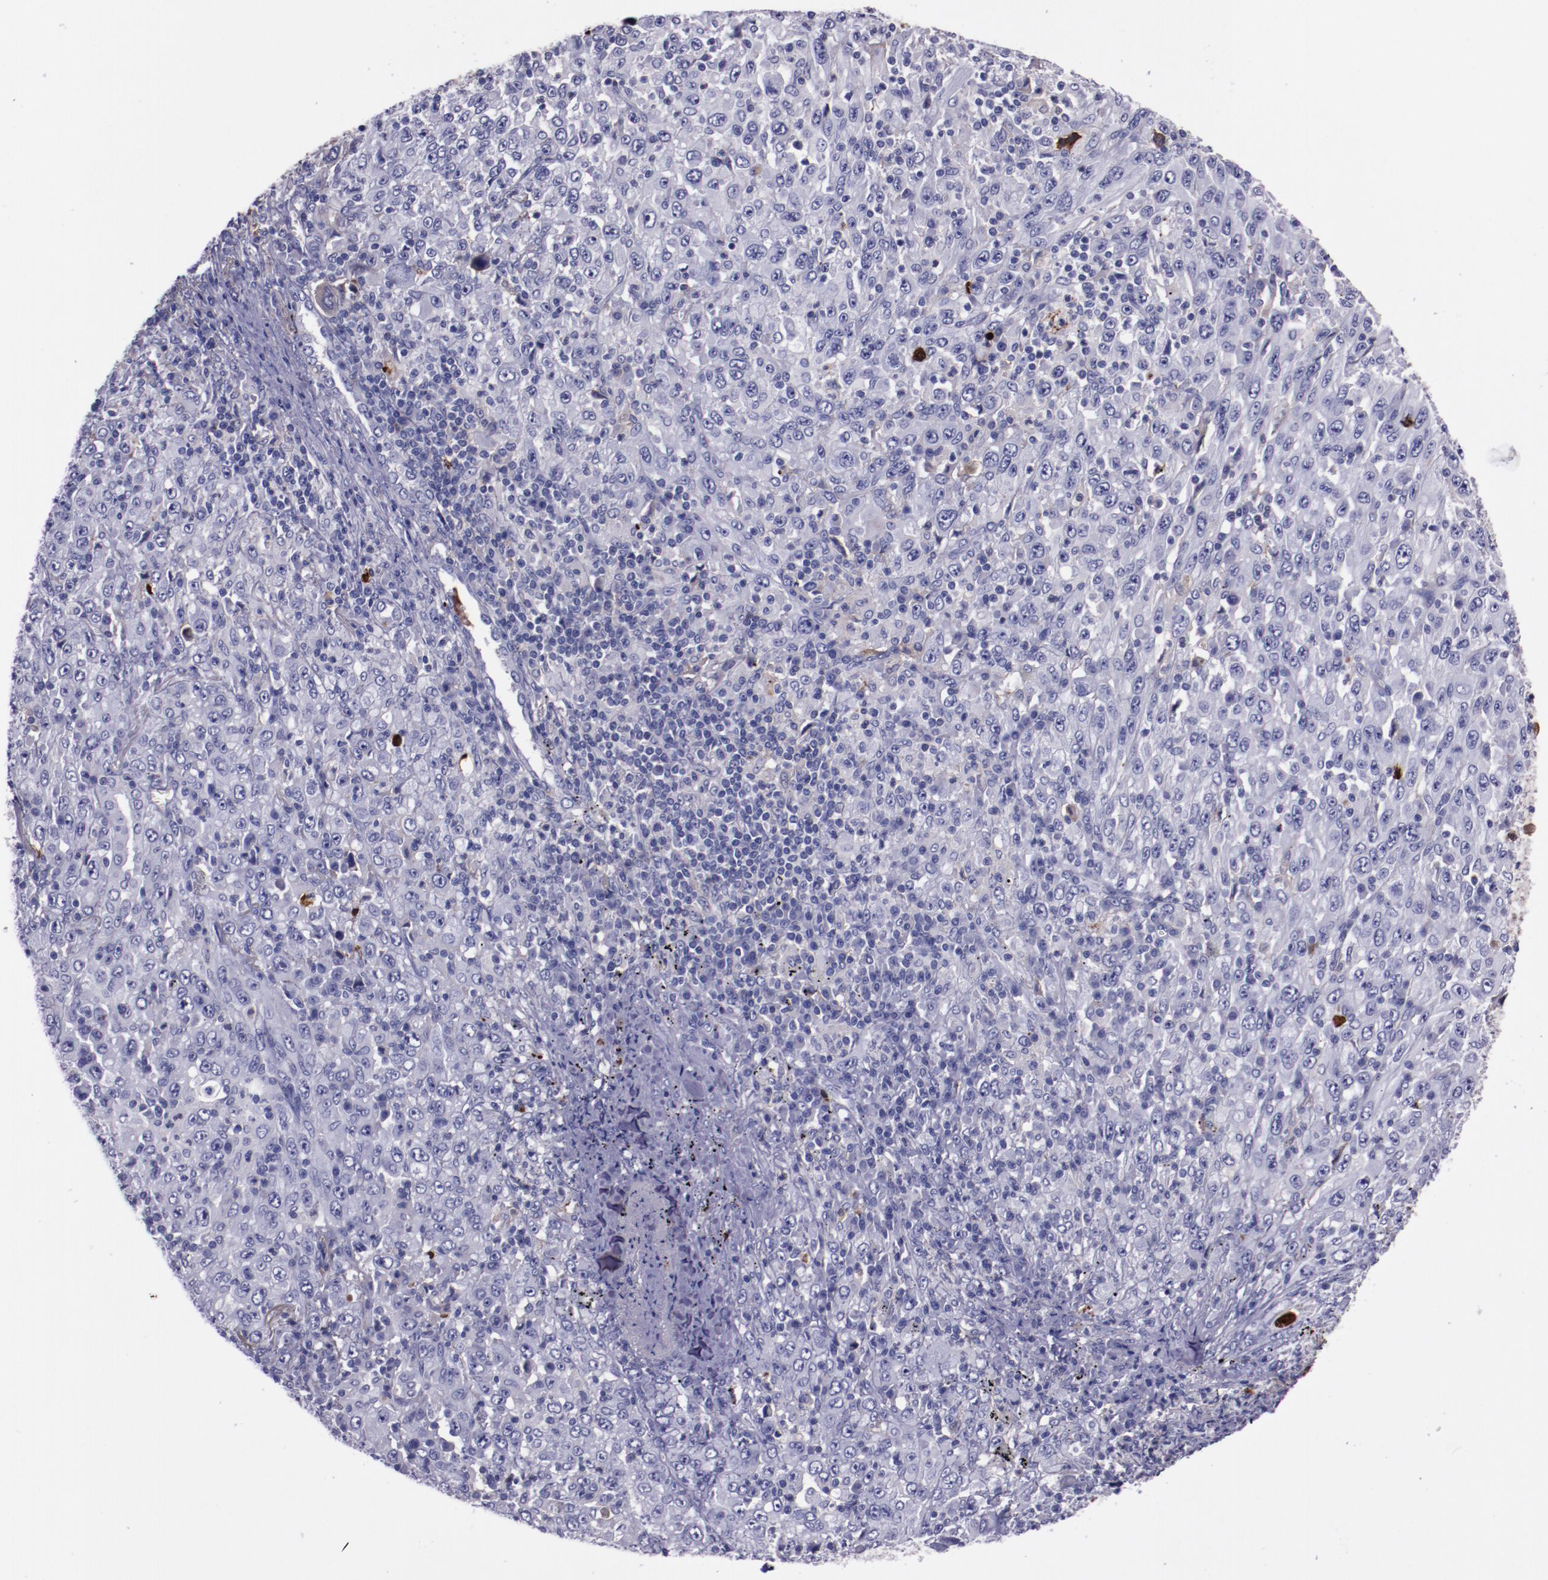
{"staining": {"intensity": "negative", "quantity": "none", "location": "none"}, "tissue": "melanoma", "cell_type": "Tumor cells", "image_type": "cancer", "snomed": [{"axis": "morphology", "description": "Malignant melanoma, Metastatic site"}, {"axis": "topography", "description": "Skin"}], "caption": "An immunohistochemistry (IHC) histopathology image of melanoma is shown. There is no staining in tumor cells of melanoma. (DAB (3,3'-diaminobenzidine) IHC, high magnification).", "gene": "APOH", "patient": {"sex": "female", "age": 56}}